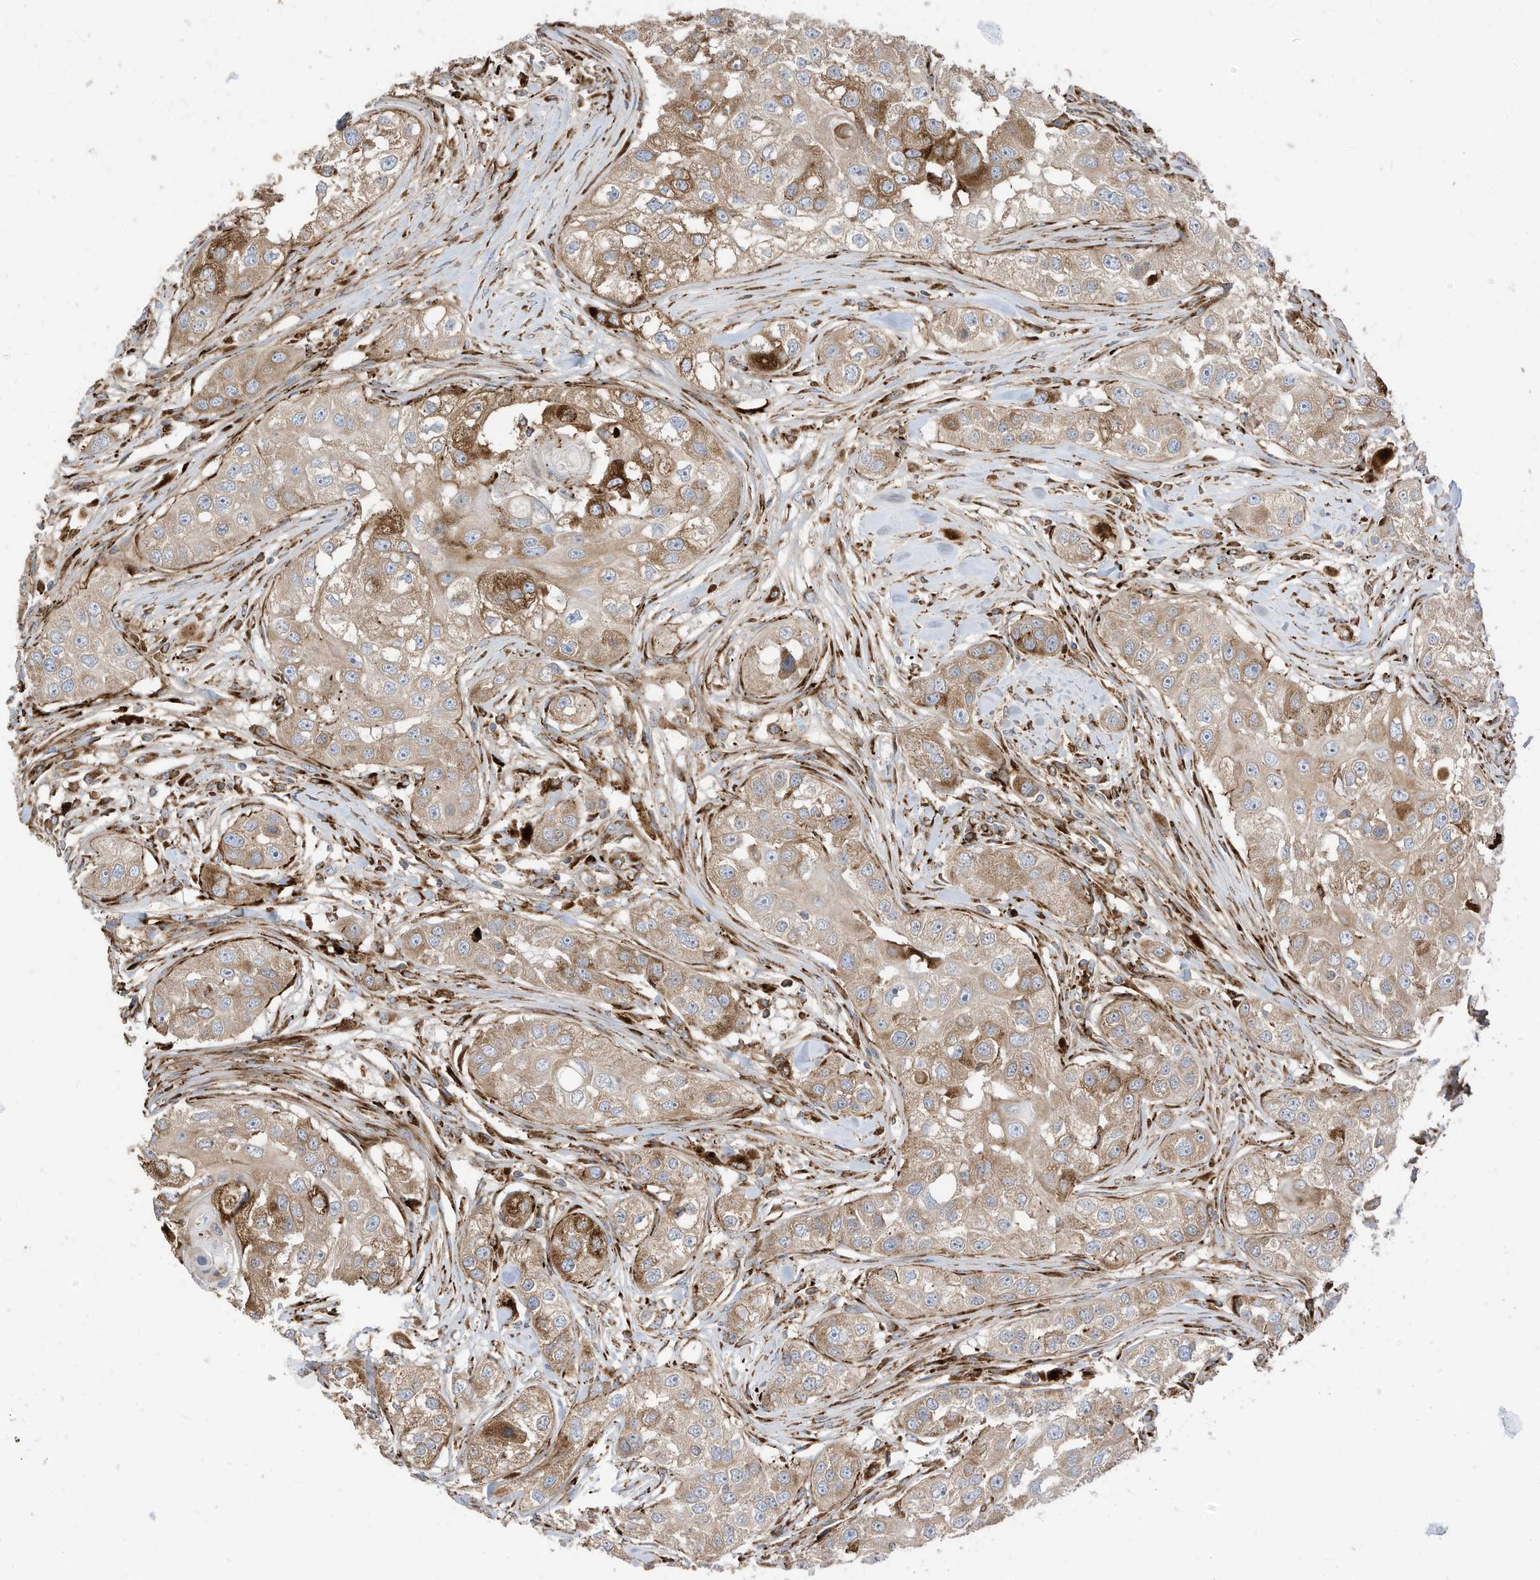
{"staining": {"intensity": "moderate", "quantity": "25%-75%", "location": "cytoplasmic/membranous"}, "tissue": "head and neck cancer", "cell_type": "Tumor cells", "image_type": "cancer", "snomed": [{"axis": "morphology", "description": "Normal tissue, NOS"}, {"axis": "morphology", "description": "Squamous cell carcinoma, NOS"}, {"axis": "topography", "description": "Skeletal muscle"}, {"axis": "topography", "description": "Head-Neck"}], "caption": "Protein expression analysis of head and neck cancer displays moderate cytoplasmic/membranous positivity in approximately 25%-75% of tumor cells.", "gene": "TRNAU1AP", "patient": {"sex": "male", "age": 51}}